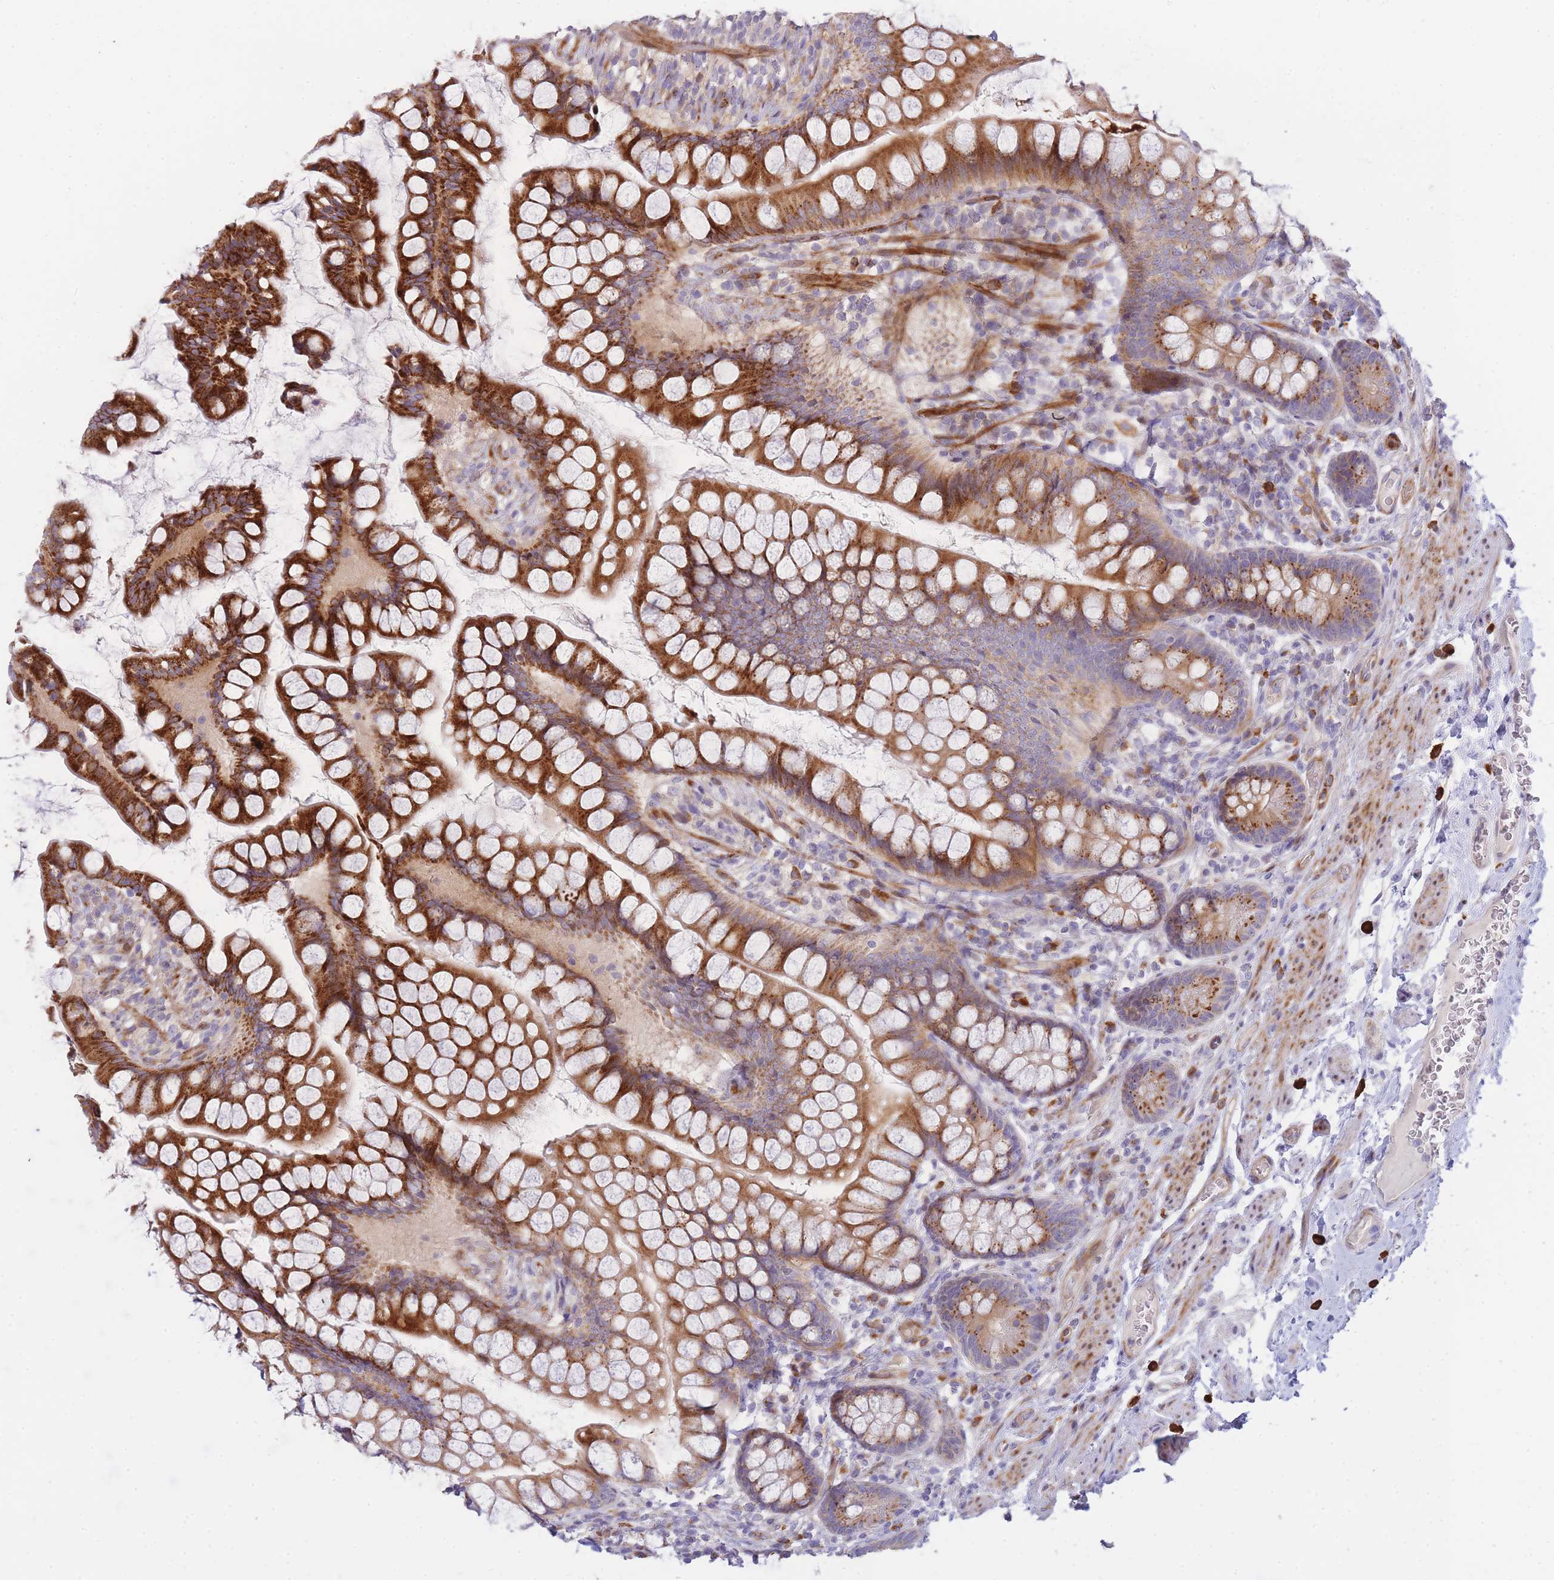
{"staining": {"intensity": "strong", "quantity": ">75%", "location": "cytoplasmic/membranous"}, "tissue": "small intestine", "cell_type": "Glandular cells", "image_type": "normal", "snomed": [{"axis": "morphology", "description": "Normal tissue, NOS"}, {"axis": "topography", "description": "Small intestine"}], "caption": "Normal small intestine exhibits strong cytoplasmic/membranous expression in about >75% of glandular cells, visualized by immunohistochemistry. The staining is performed using DAB (3,3'-diaminobenzidine) brown chromogen to label protein expression. The nuclei are counter-stained blue using hematoxylin.", "gene": "ATP5MC2", "patient": {"sex": "male", "age": 70}}